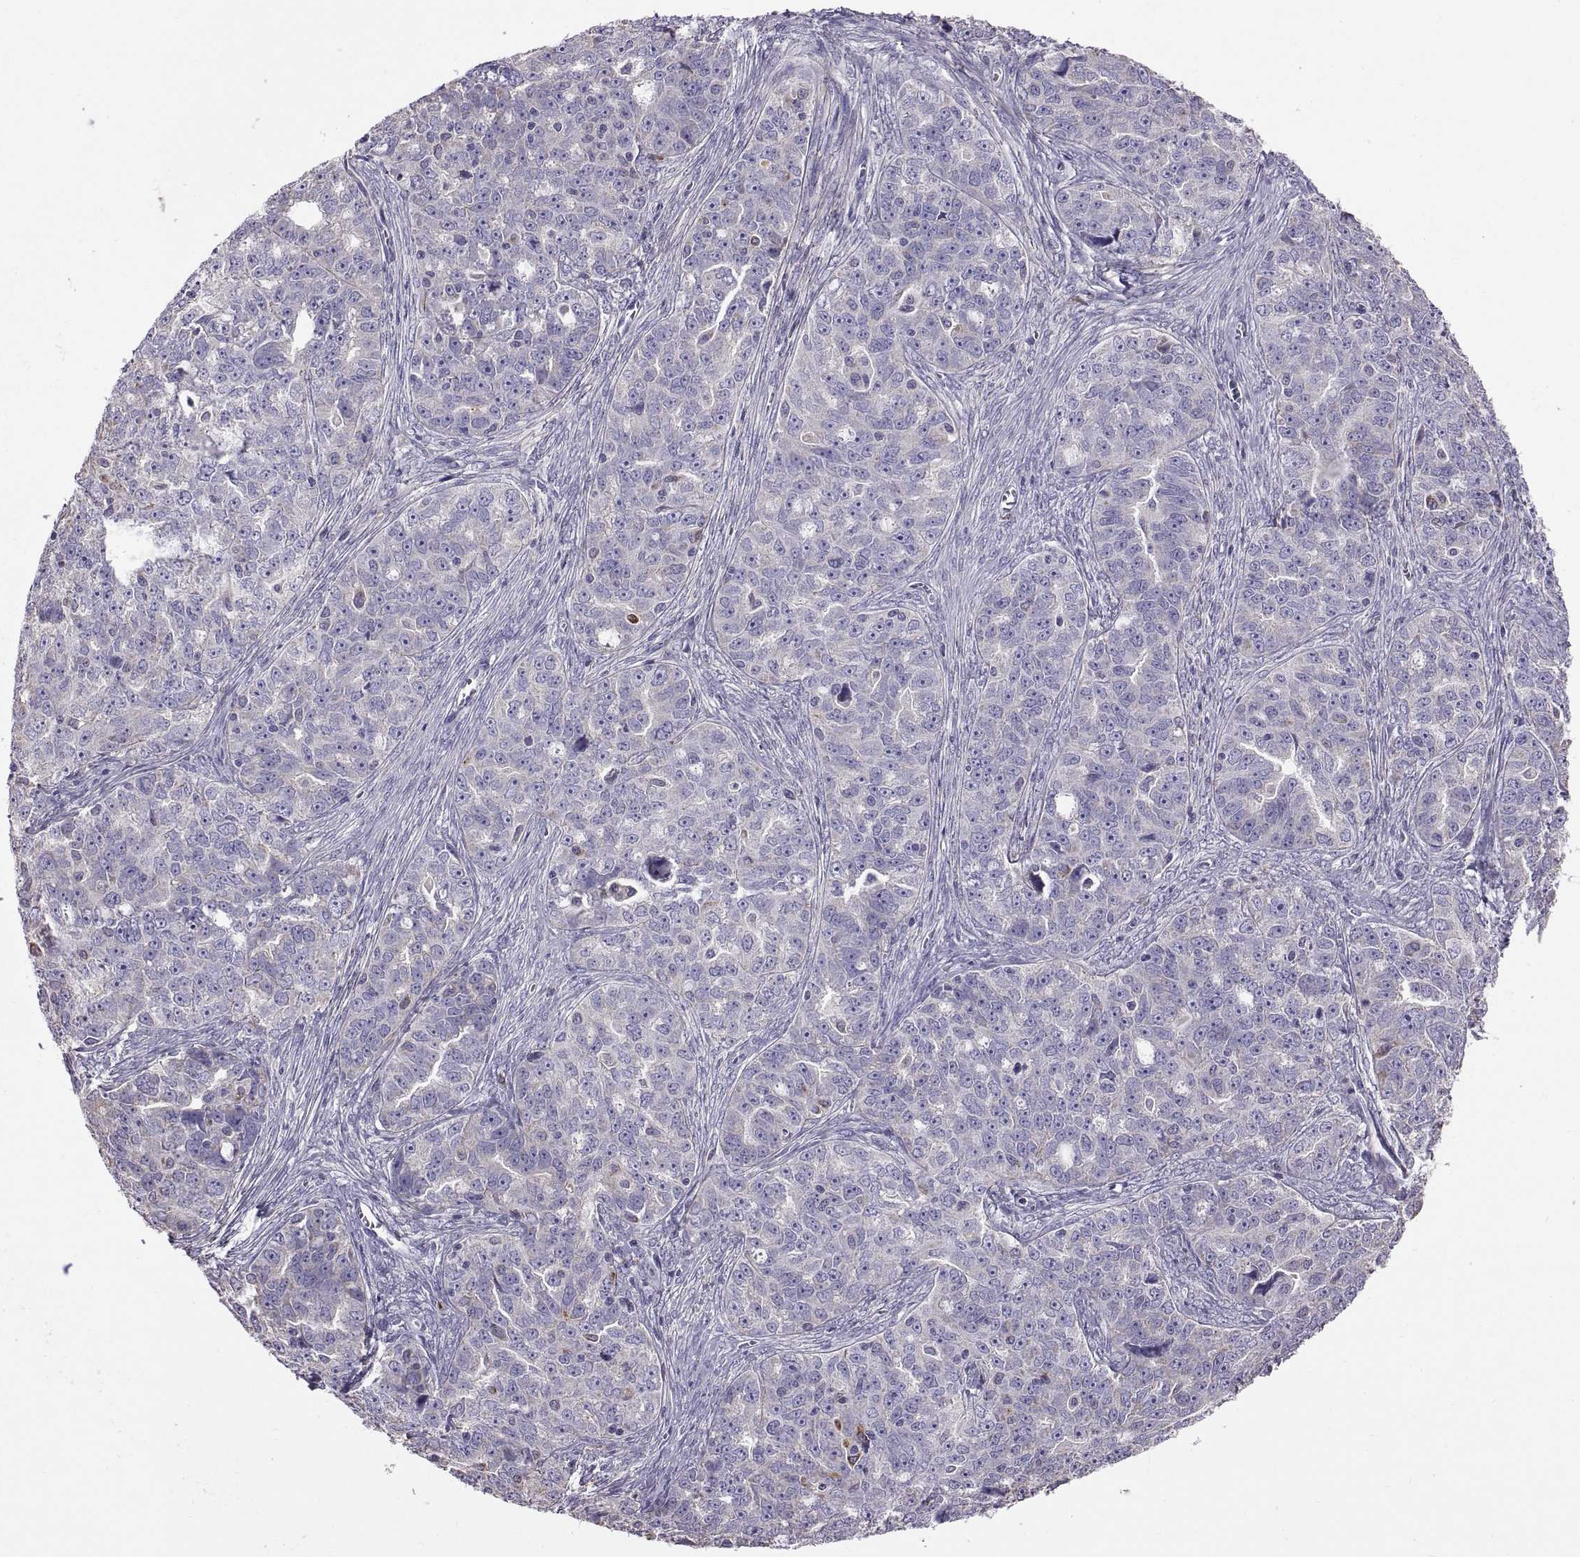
{"staining": {"intensity": "negative", "quantity": "none", "location": "none"}, "tissue": "ovarian cancer", "cell_type": "Tumor cells", "image_type": "cancer", "snomed": [{"axis": "morphology", "description": "Cystadenocarcinoma, serous, NOS"}, {"axis": "topography", "description": "Ovary"}], "caption": "Serous cystadenocarcinoma (ovarian) stained for a protein using immunohistochemistry (IHC) exhibits no expression tumor cells.", "gene": "EMILIN2", "patient": {"sex": "female", "age": 51}}